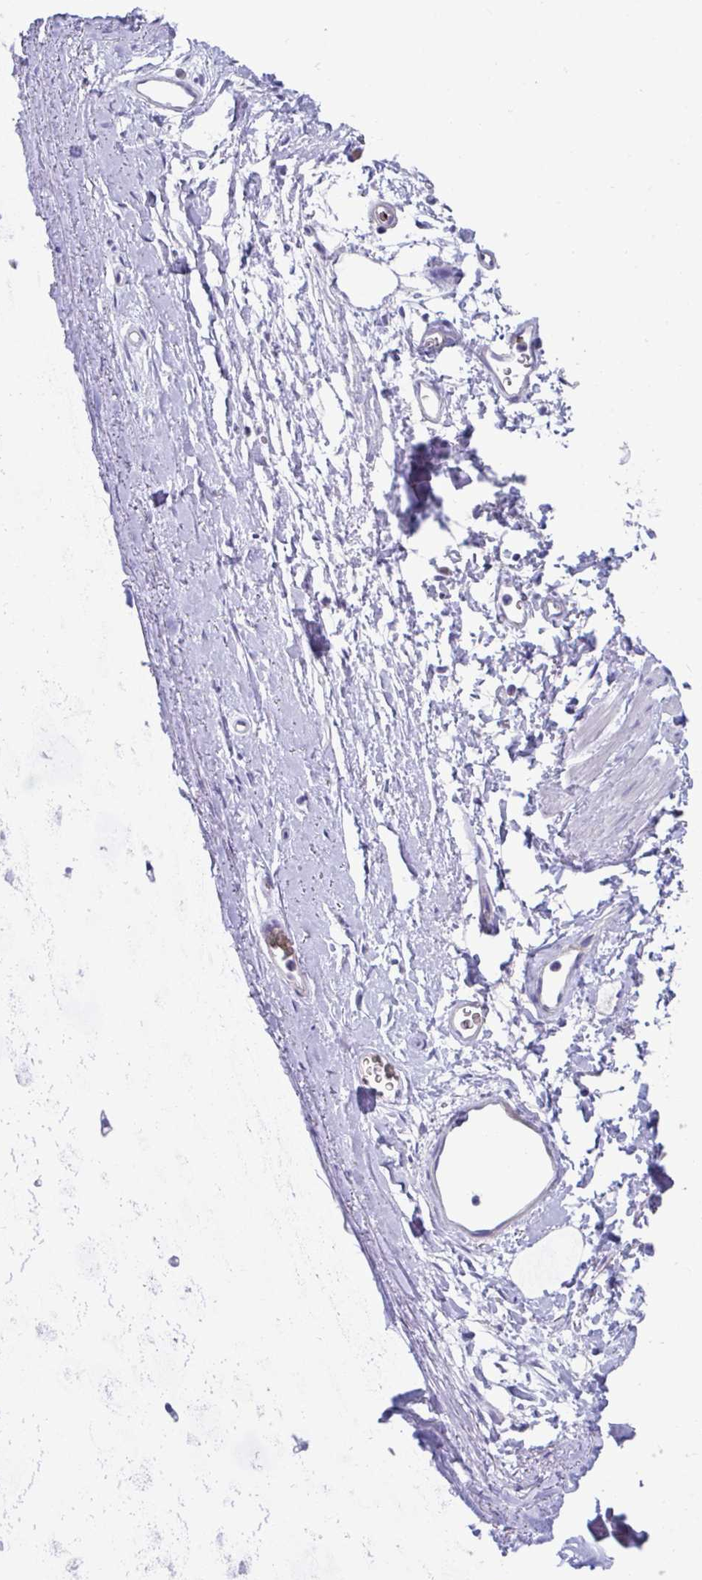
{"staining": {"intensity": "negative", "quantity": "none", "location": "none"}, "tissue": "adipose tissue", "cell_type": "Adipocytes", "image_type": "normal", "snomed": [{"axis": "morphology", "description": "Normal tissue, NOS"}, {"axis": "topography", "description": "Lymph node"}, {"axis": "topography", "description": "Cartilage tissue"}, {"axis": "topography", "description": "Bronchus"}], "caption": "The micrograph demonstrates no significant expression in adipocytes of adipose tissue. (DAB (3,3'-diaminobenzidine) immunohistochemistry (IHC) with hematoxylin counter stain).", "gene": "TTC30A", "patient": {"sex": "female", "age": 70}}